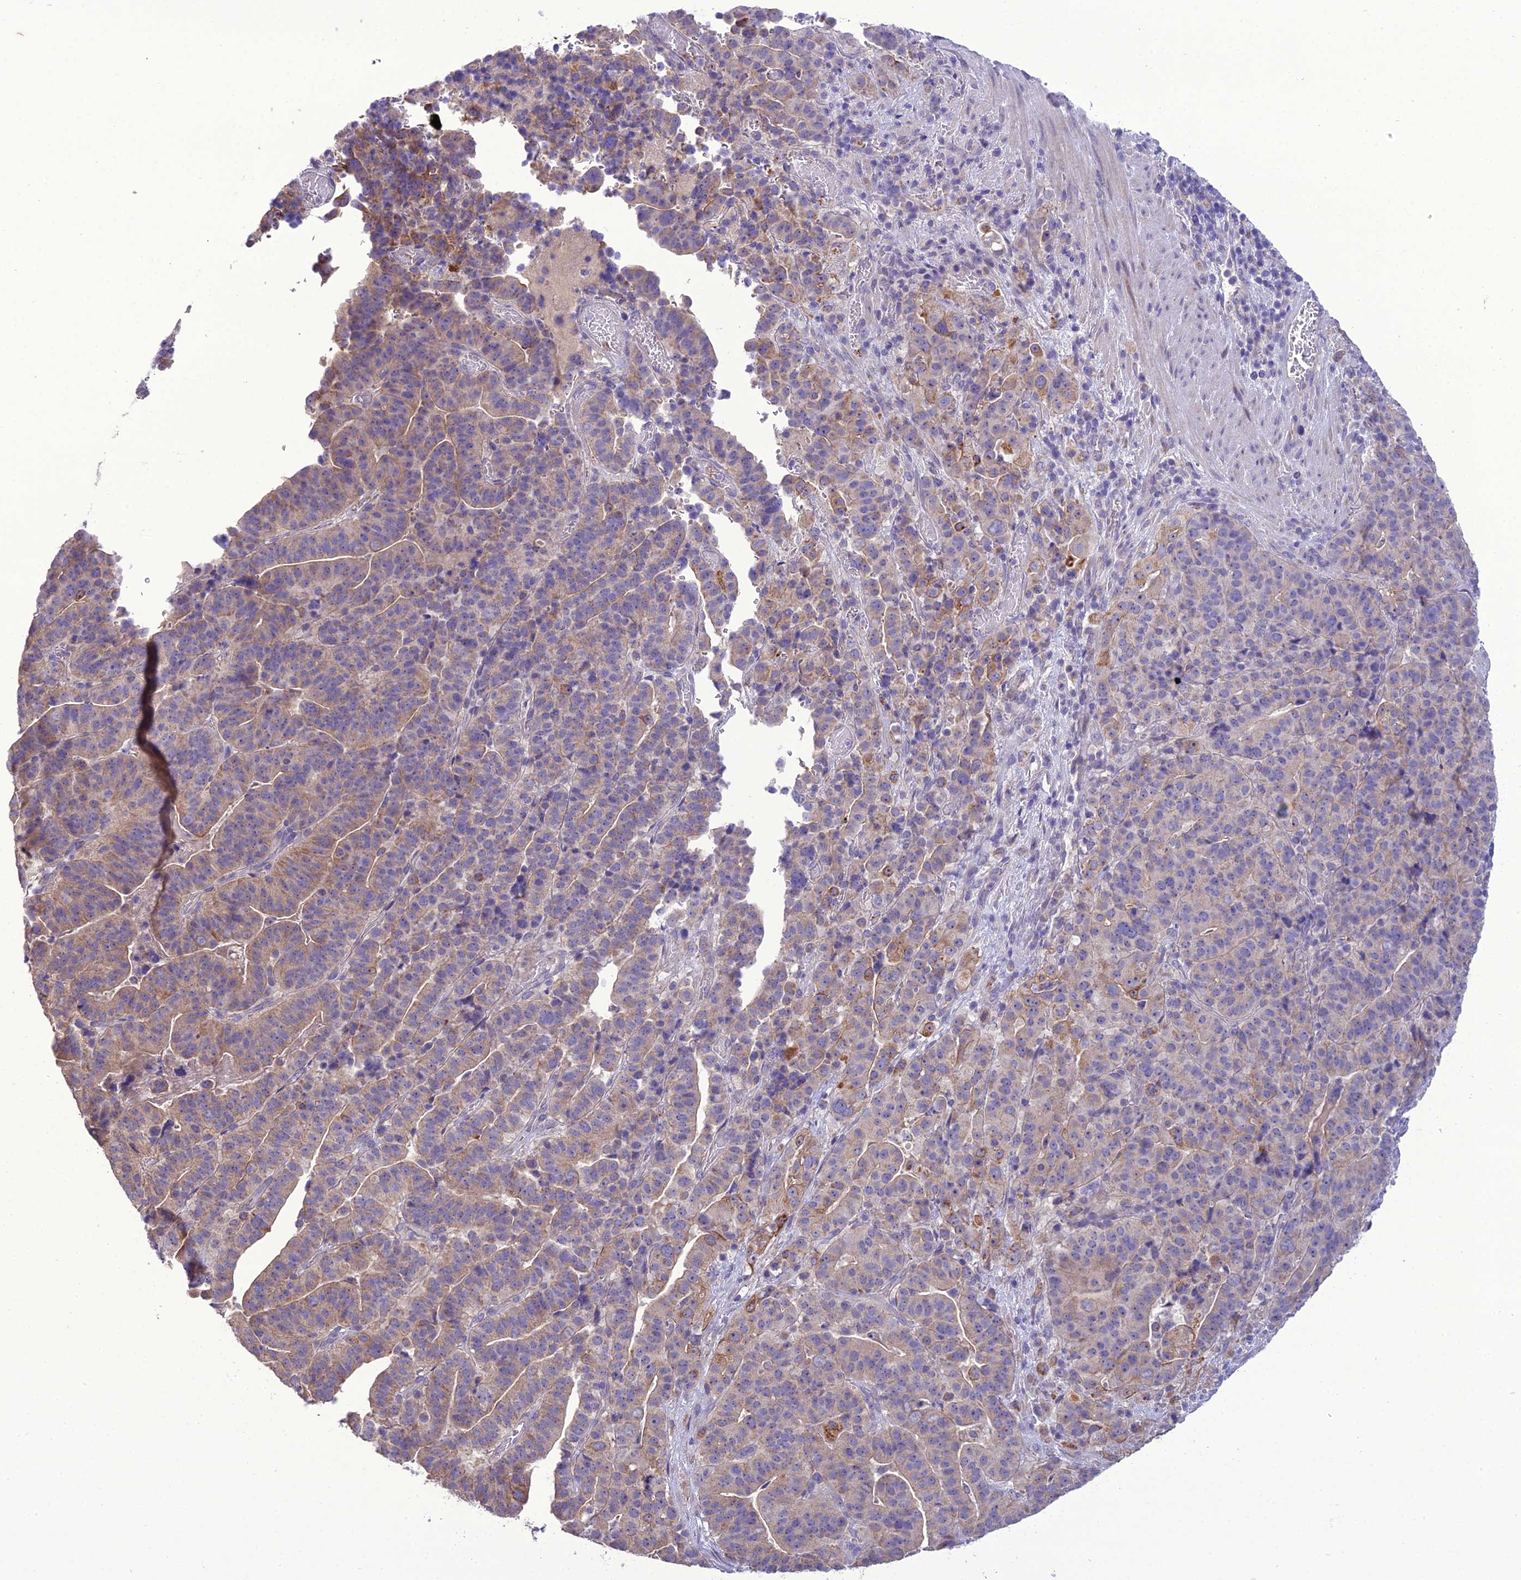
{"staining": {"intensity": "weak", "quantity": "25%-75%", "location": "cytoplasmic/membranous"}, "tissue": "stomach cancer", "cell_type": "Tumor cells", "image_type": "cancer", "snomed": [{"axis": "morphology", "description": "Adenocarcinoma, NOS"}, {"axis": "topography", "description": "Stomach"}], "caption": "Stomach cancer tissue reveals weak cytoplasmic/membranous staining in approximately 25%-75% of tumor cells The protein is shown in brown color, while the nuclei are stained blue.", "gene": "SCRT1", "patient": {"sex": "male", "age": 48}}